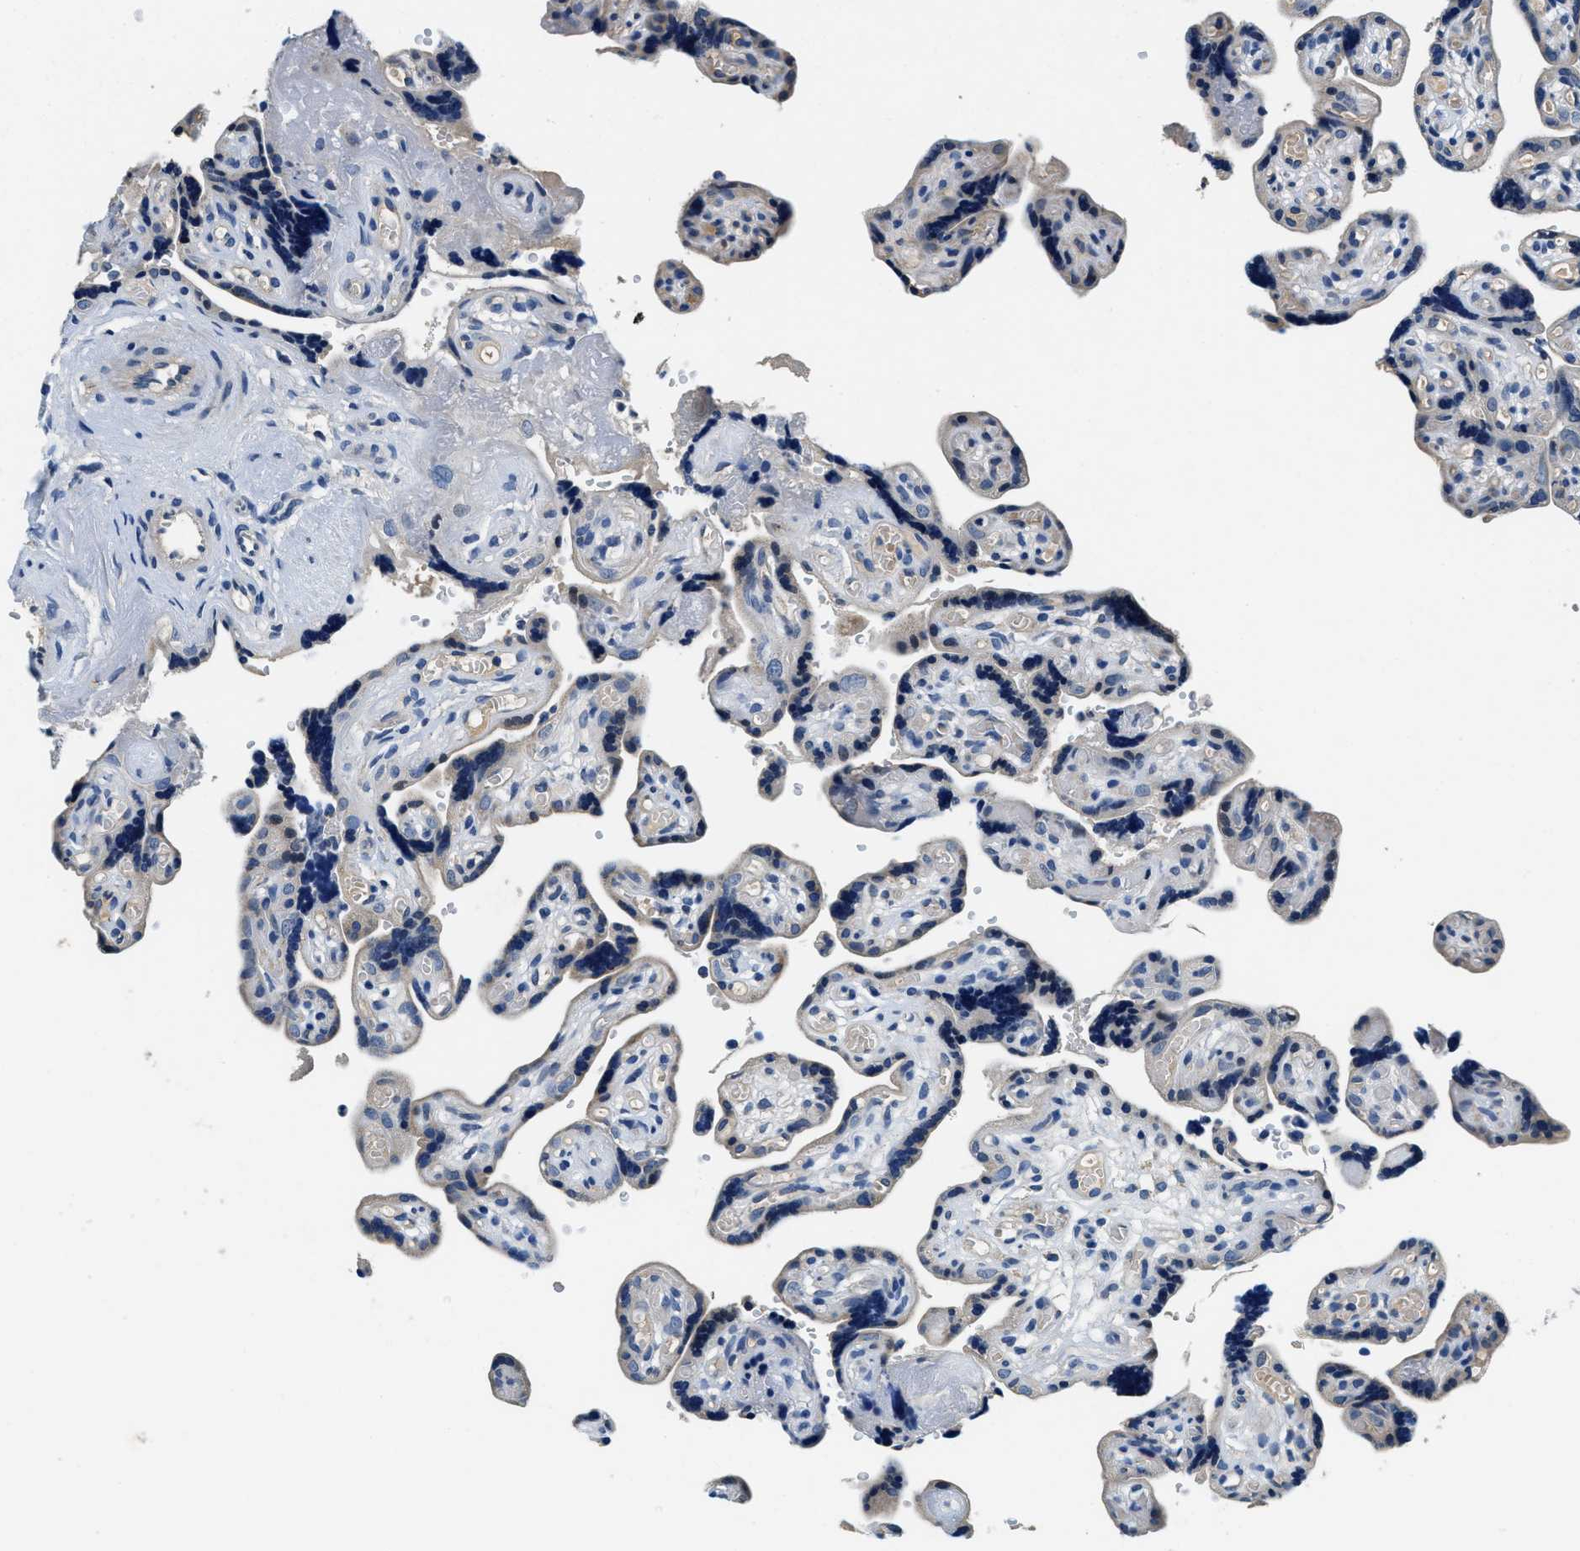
{"staining": {"intensity": "negative", "quantity": "none", "location": "none"}, "tissue": "placenta", "cell_type": "Decidual cells", "image_type": "normal", "snomed": [{"axis": "morphology", "description": "Normal tissue, NOS"}, {"axis": "topography", "description": "Placenta"}], "caption": "Decidual cells show no significant staining in unremarkable placenta. The staining is performed using DAB (3,3'-diaminobenzidine) brown chromogen with nuclei counter-stained in using hematoxylin.", "gene": "ALDH3A2", "patient": {"sex": "female", "age": 30}}